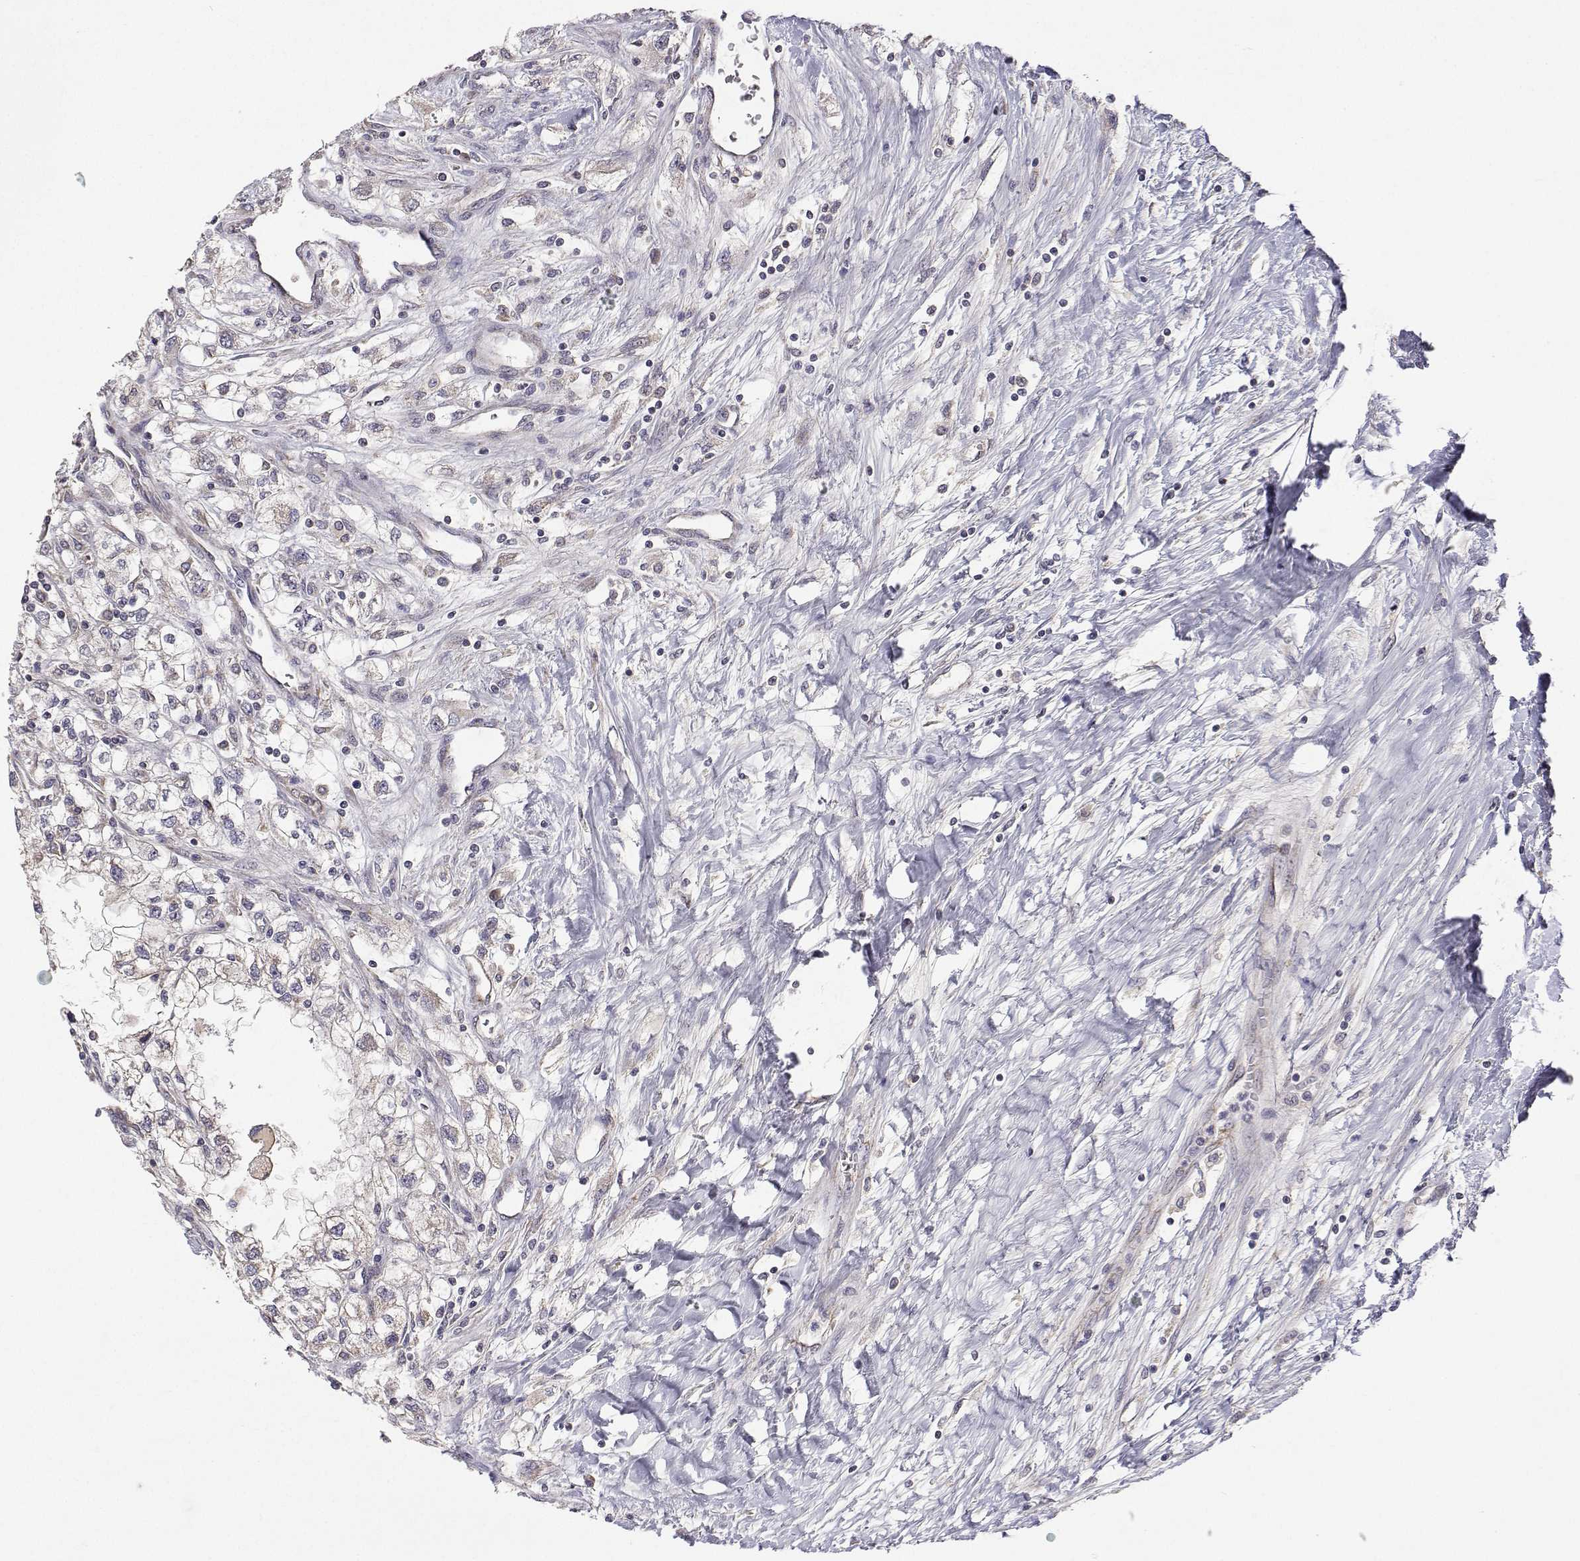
{"staining": {"intensity": "negative", "quantity": "none", "location": "none"}, "tissue": "renal cancer", "cell_type": "Tumor cells", "image_type": "cancer", "snomed": [{"axis": "morphology", "description": "Adenocarcinoma, NOS"}, {"axis": "topography", "description": "Kidney"}], "caption": "A micrograph of human renal cancer (adenocarcinoma) is negative for staining in tumor cells. (Brightfield microscopy of DAB immunohistochemistry (IHC) at high magnification).", "gene": "MRPL3", "patient": {"sex": "male", "age": 59}}